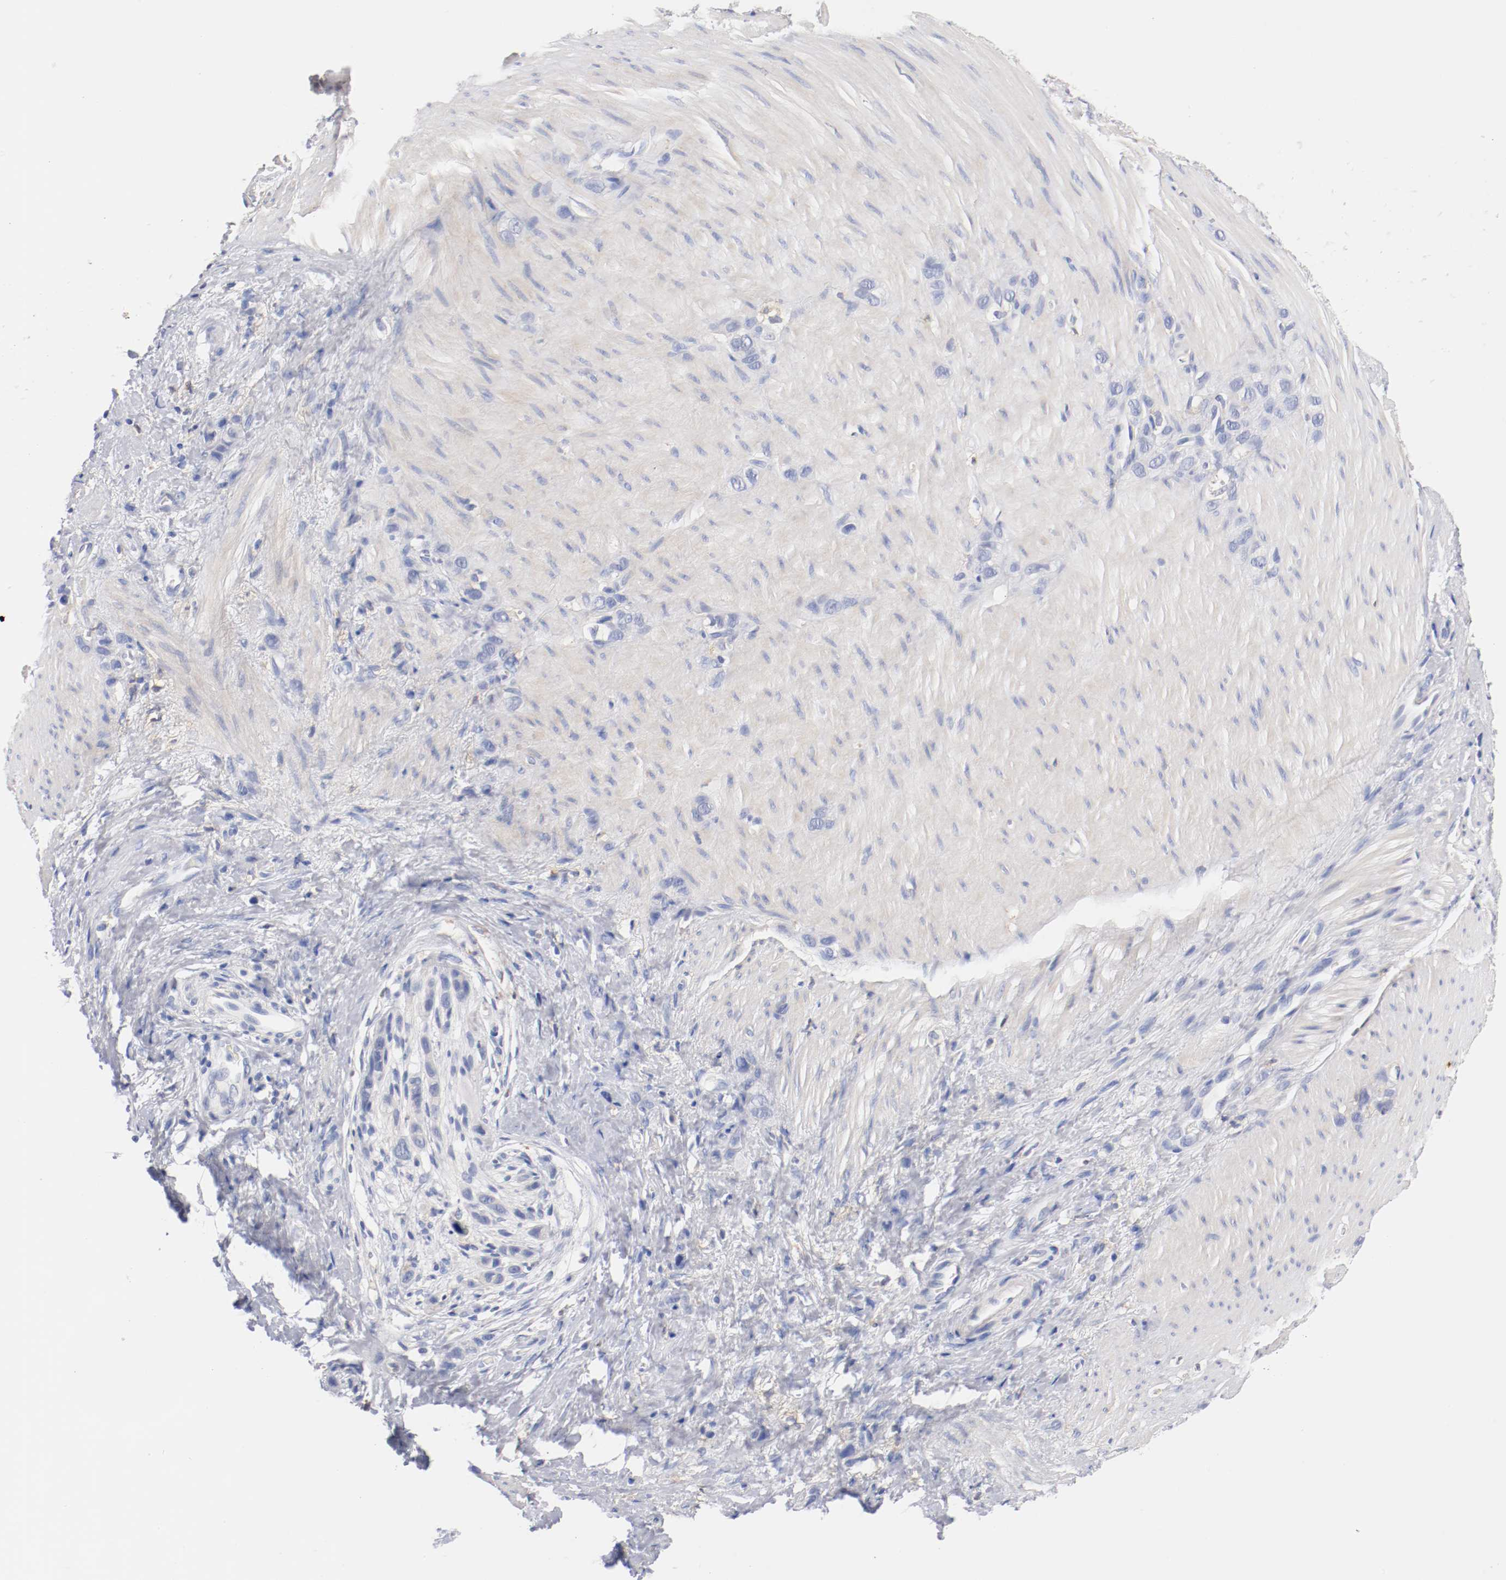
{"staining": {"intensity": "negative", "quantity": "none", "location": "none"}, "tissue": "stomach cancer", "cell_type": "Tumor cells", "image_type": "cancer", "snomed": [{"axis": "morphology", "description": "Normal tissue, NOS"}, {"axis": "morphology", "description": "Adenocarcinoma, NOS"}, {"axis": "morphology", "description": "Adenocarcinoma, High grade"}, {"axis": "topography", "description": "Stomach, upper"}, {"axis": "topography", "description": "Stomach"}], "caption": "Tumor cells show no significant expression in adenocarcinoma (high-grade) (stomach).", "gene": "FGFBP1", "patient": {"sex": "female", "age": 65}}